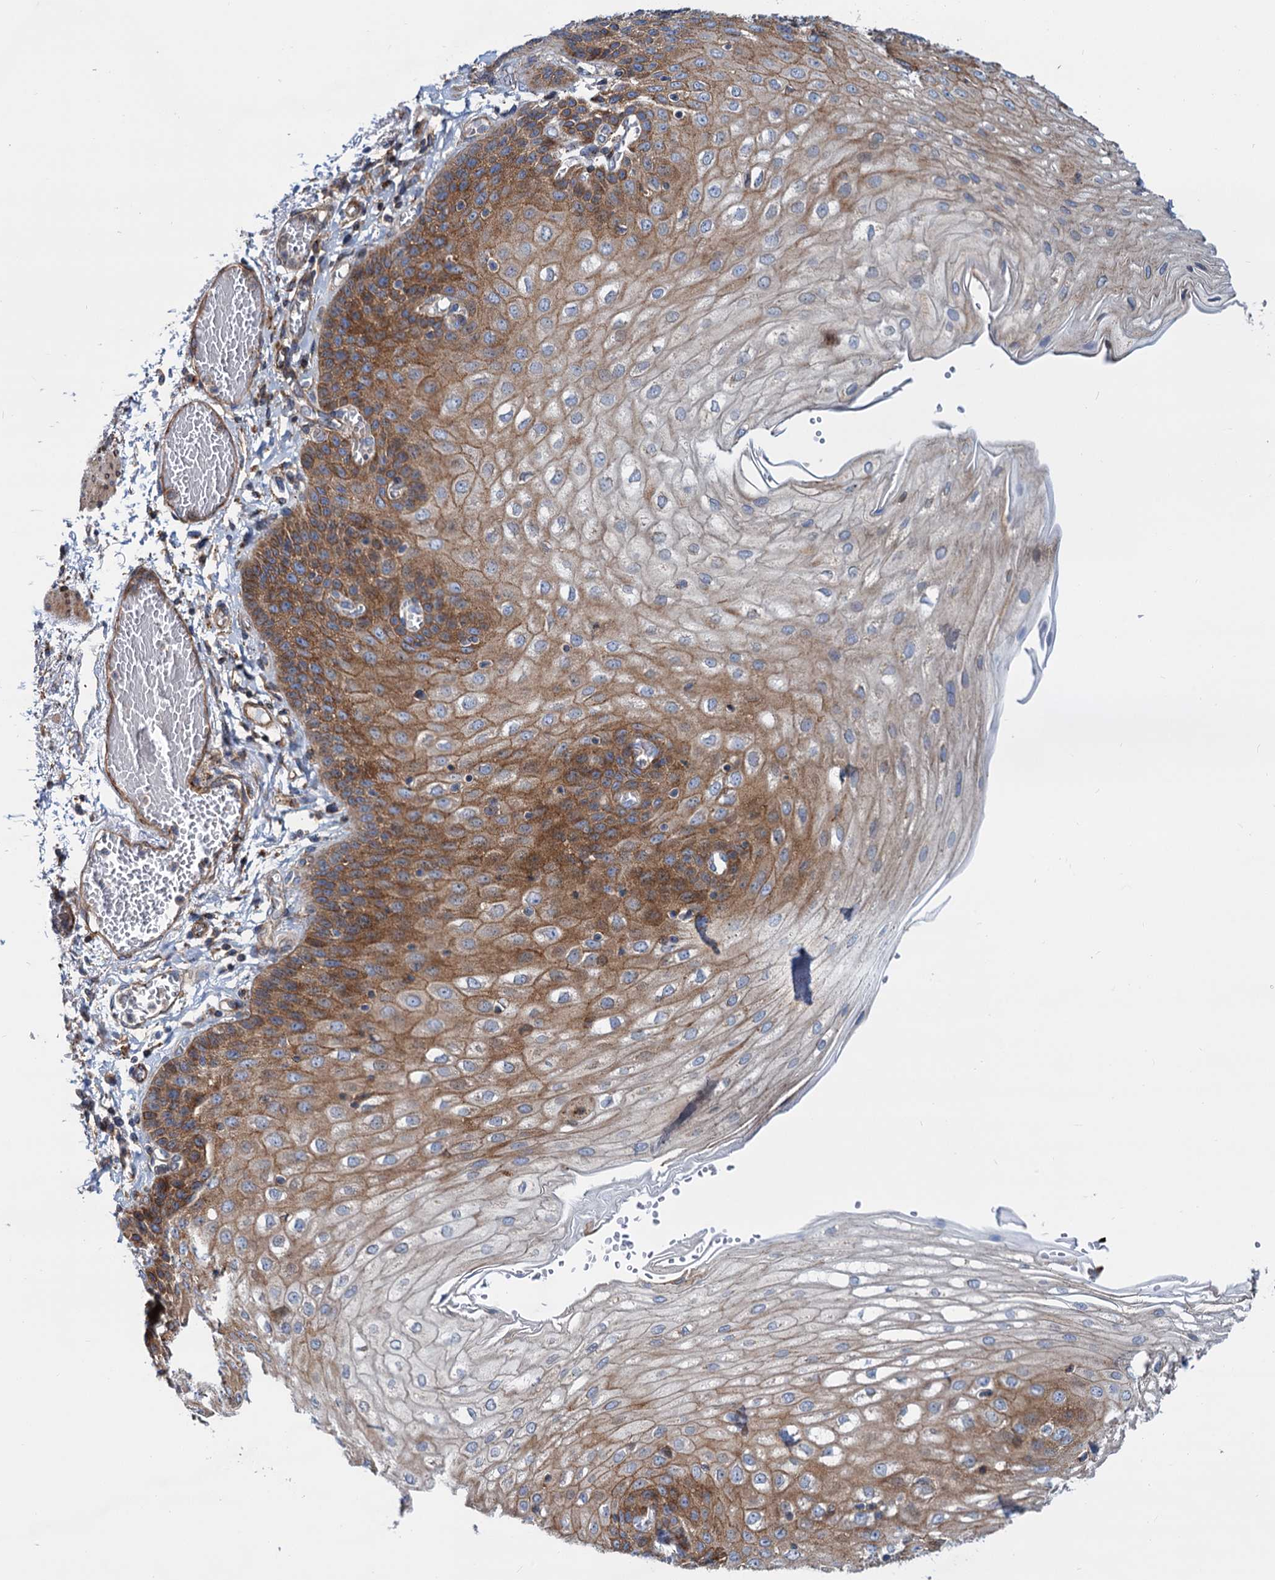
{"staining": {"intensity": "moderate", "quantity": ">75%", "location": "cytoplasmic/membranous"}, "tissue": "esophagus", "cell_type": "Squamous epithelial cells", "image_type": "normal", "snomed": [{"axis": "morphology", "description": "Normal tissue, NOS"}, {"axis": "topography", "description": "Esophagus"}], "caption": "Immunohistochemistry image of benign human esophagus stained for a protein (brown), which reveals medium levels of moderate cytoplasmic/membranous staining in approximately >75% of squamous epithelial cells.", "gene": "PSEN1", "patient": {"sex": "male", "age": 81}}